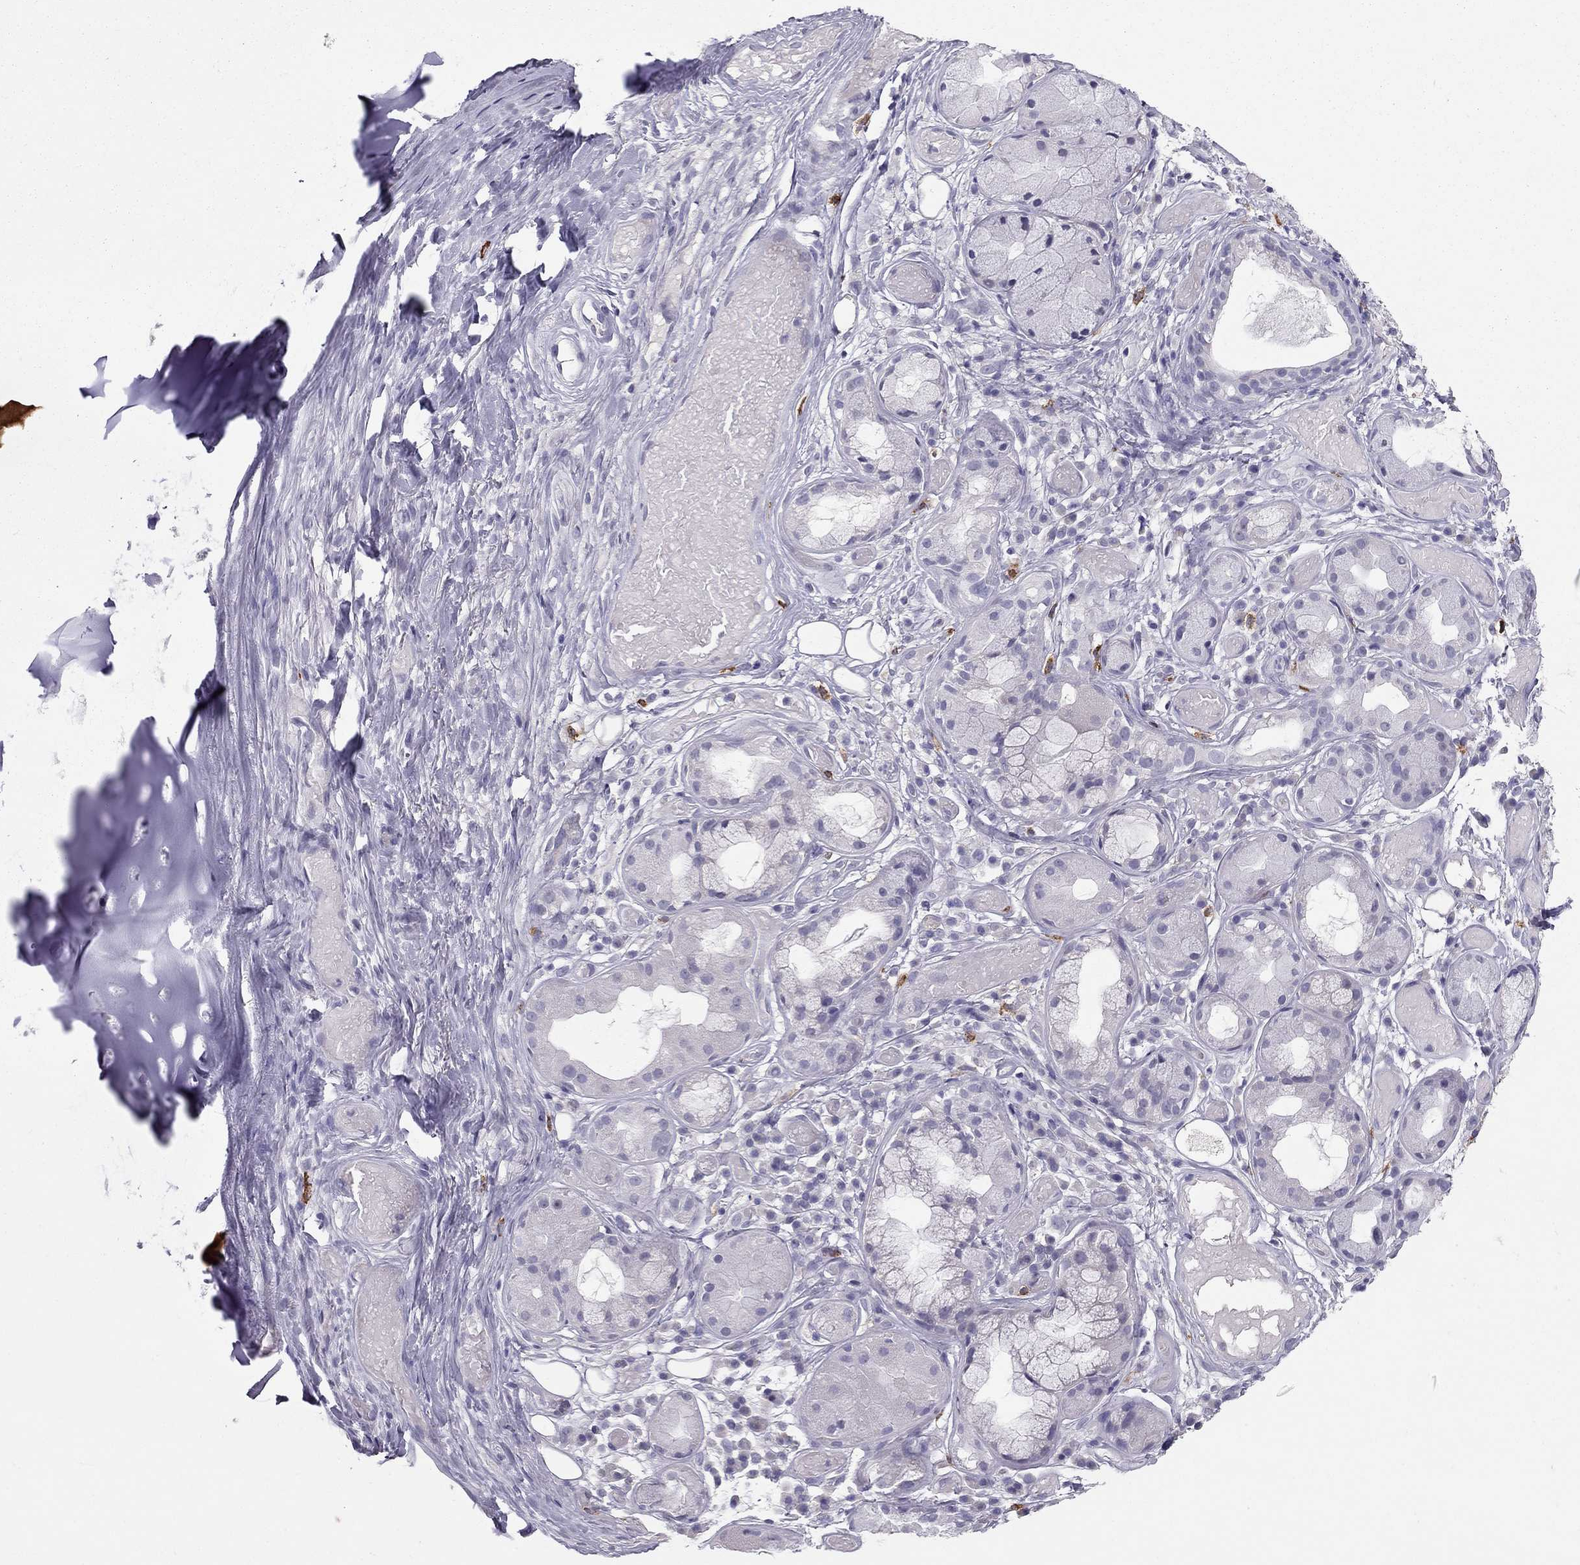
{"staining": {"intensity": "negative", "quantity": "none", "location": "none"}, "tissue": "soft tissue", "cell_type": "Fibroblasts", "image_type": "normal", "snomed": [{"axis": "morphology", "description": "Normal tissue, NOS"}, {"axis": "topography", "description": "Cartilage tissue"}], "caption": "Photomicrograph shows no significant protein expression in fibroblasts of normal soft tissue.", "gene": "IL17REL", "patient": {"sex": "male", "age": 62}}